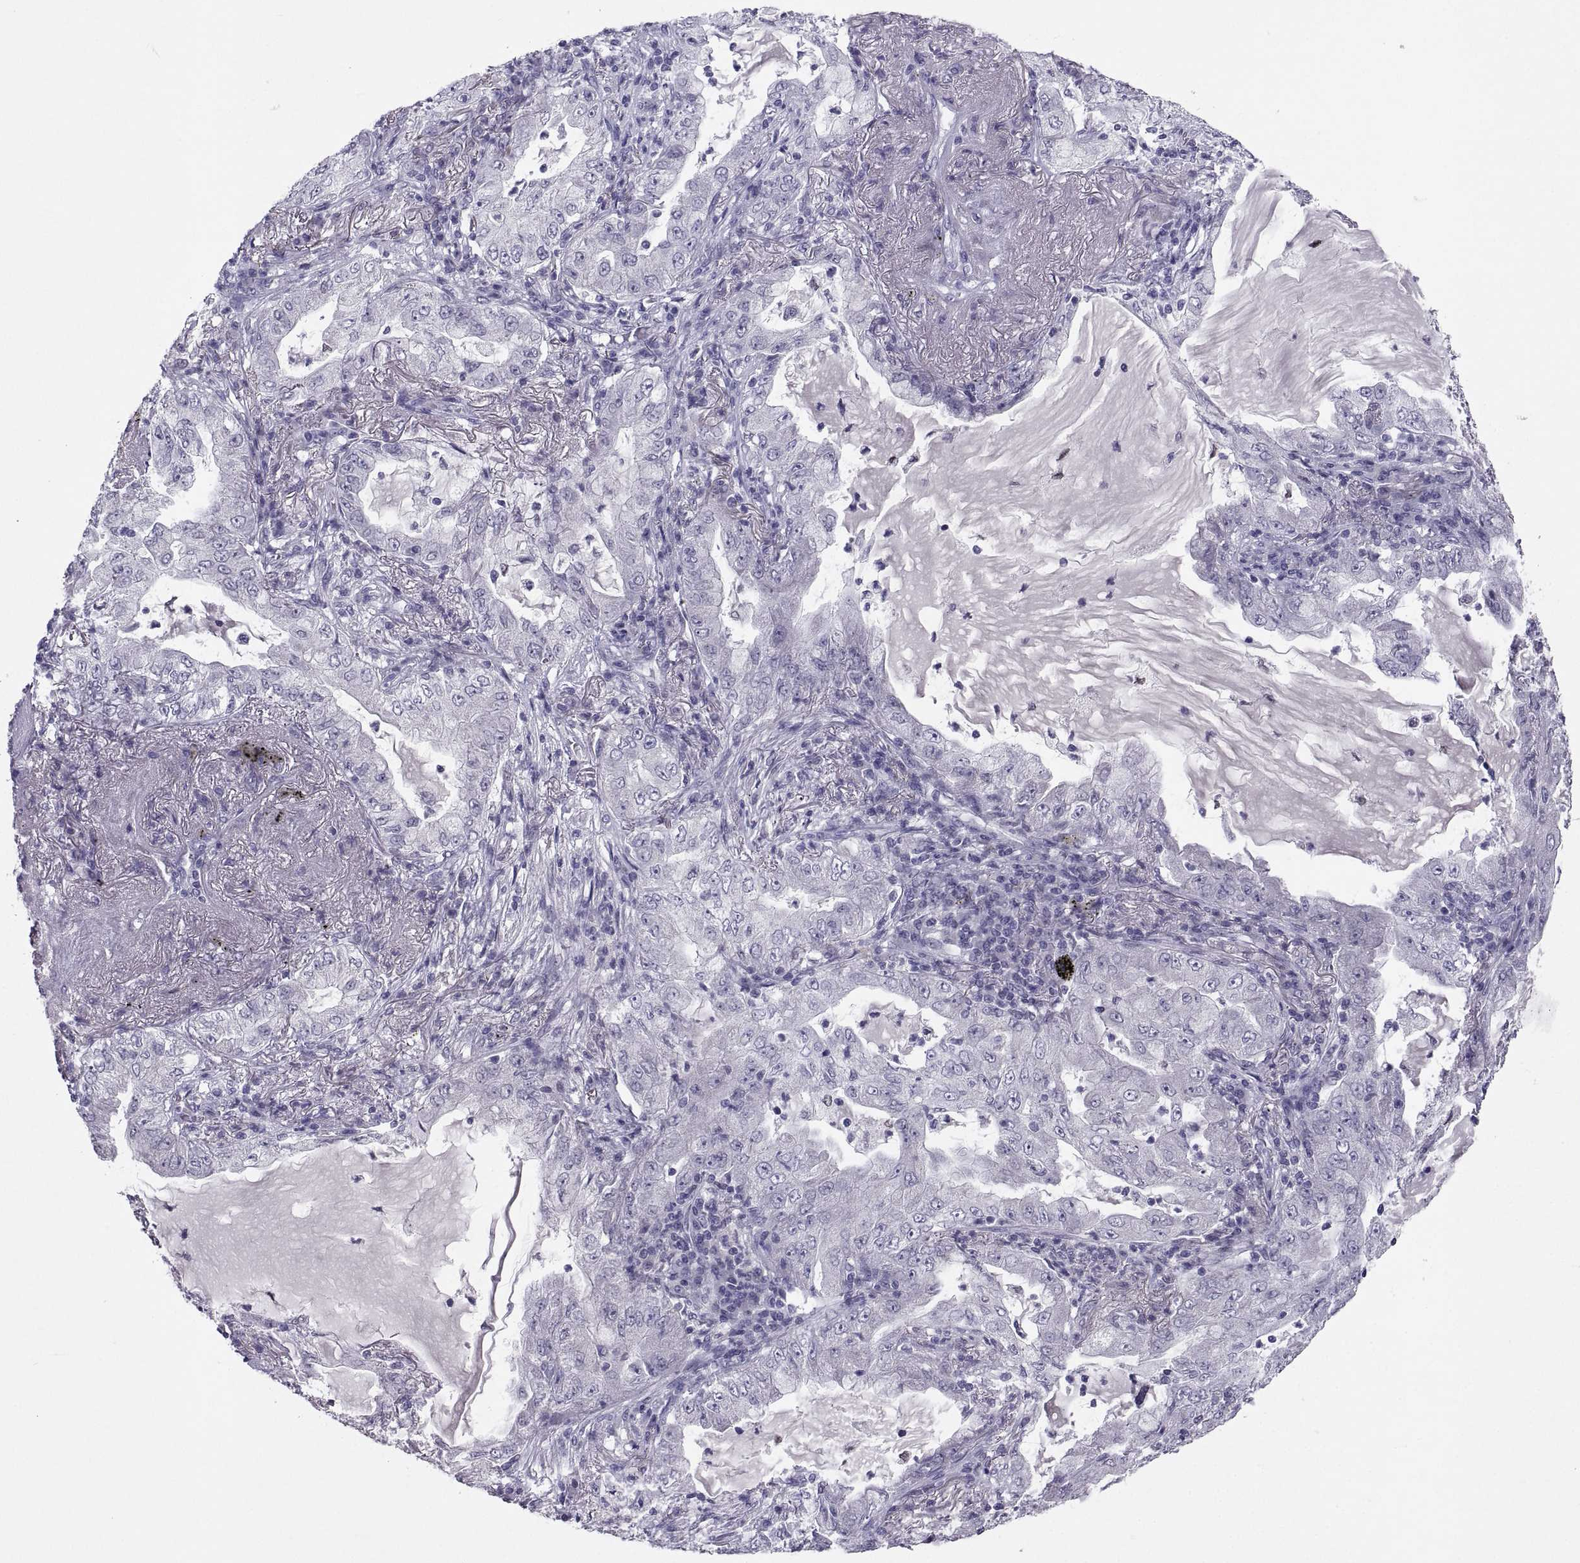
{"staining": {"intensity": "negative", "quantity": "none", "location": "none"}, "tissue": "lung cancer", "cell_type": "Tumor cells", "image_type": "cancer", "snomed": [{"axis": "morphology", "description": "Adenocarcinoma, NOS"}, {"axis": "topography", "description": "Lung"}], "caption": "Tumor cells are negative for brown protein staining in adenocarcinoma (lung).", "gene": "SOX21", "patient": {"sex": "female", "age": 73}}